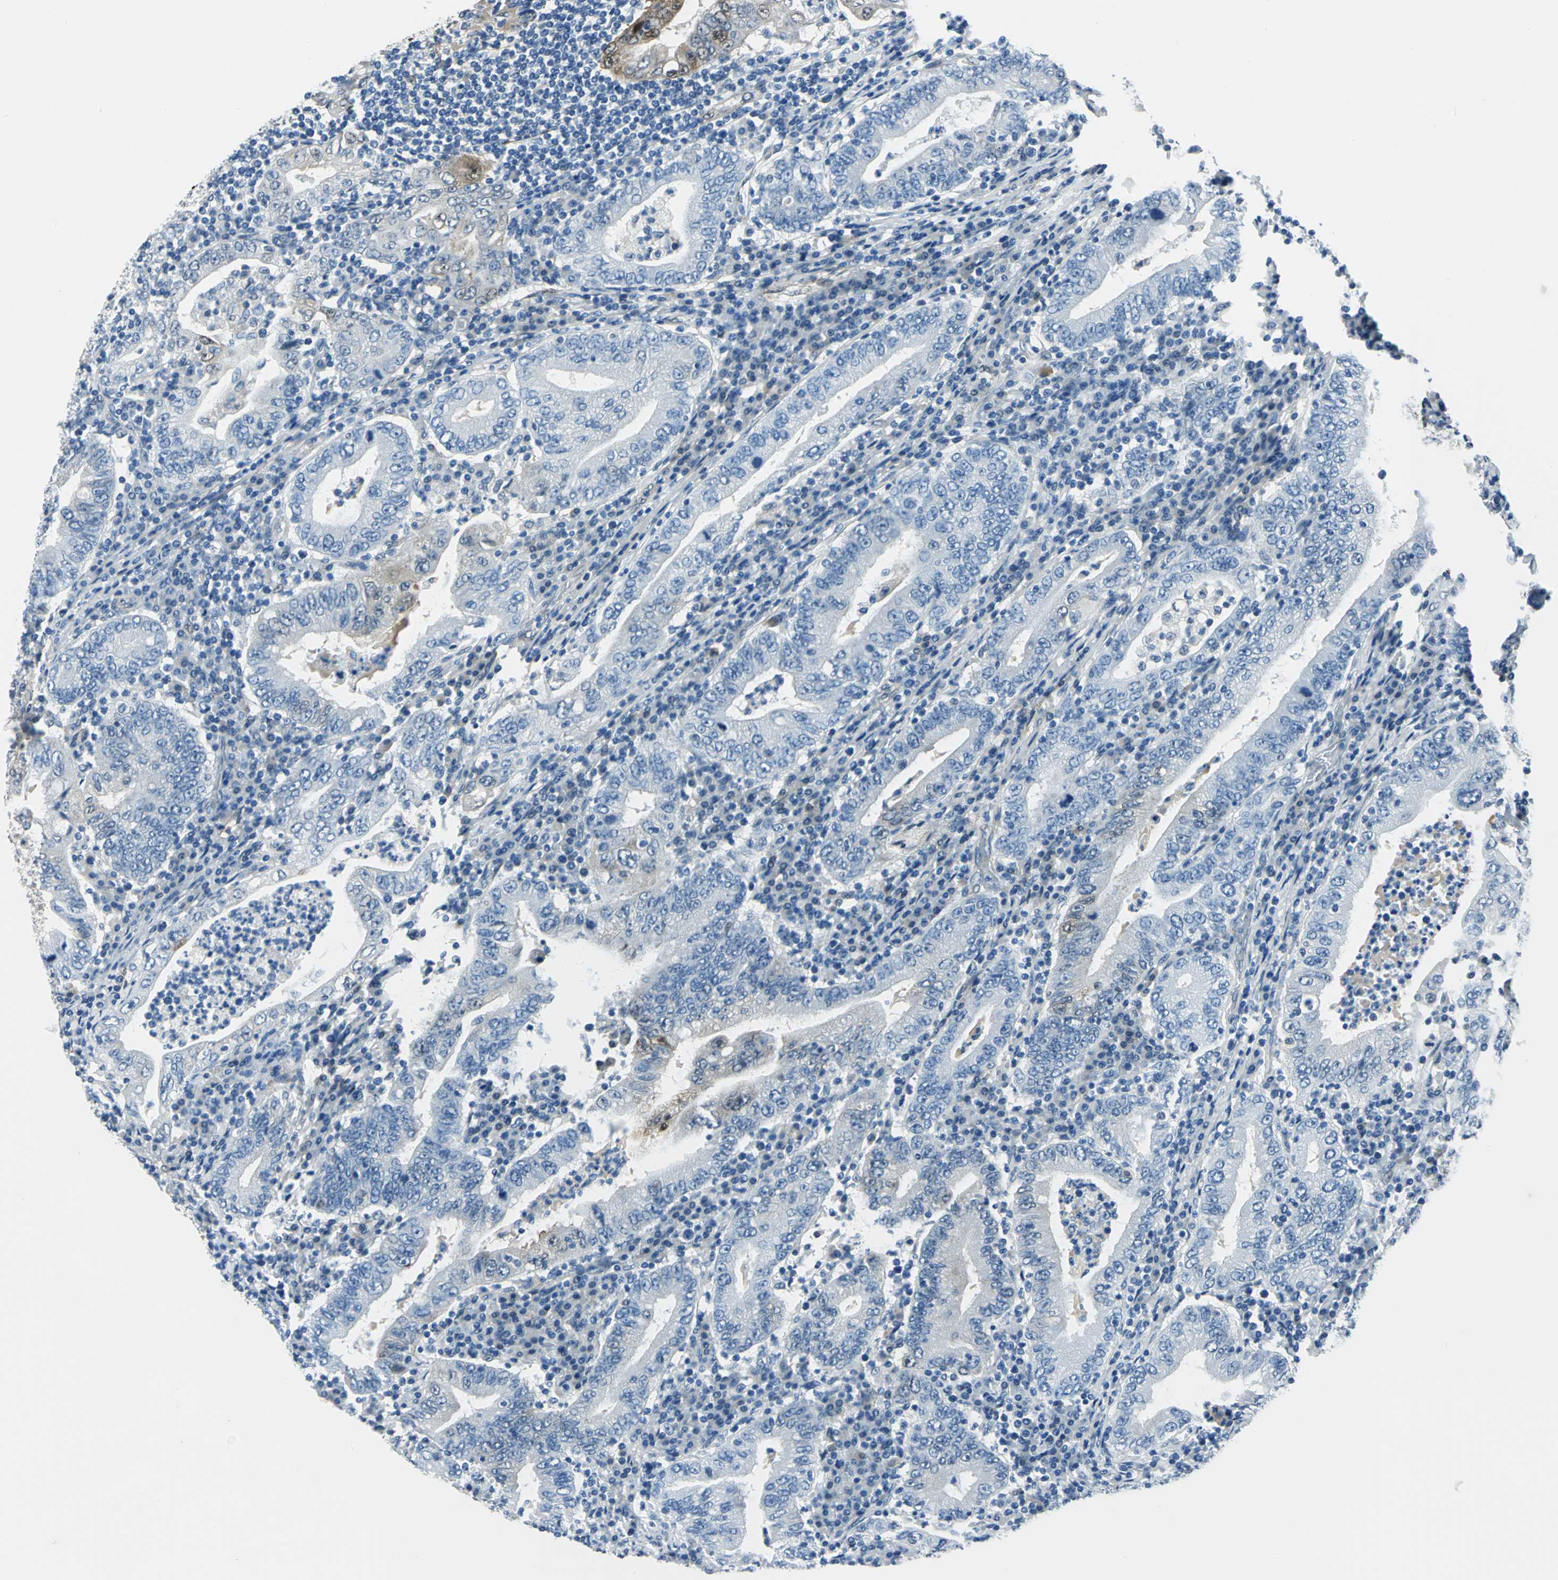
{"staining": {"intensity": "weak", "quantity": "25%-75%", "location": "cytoplasmic/membranous"}, "tissue": "stomach cancer", "cell_type": "Tumor cells", "image_type": "cancer", "snomed": [{"axis": "morphology", "description": "Normal tissue, NOS"}, {"axis": "morphology", "description": "Adenocarcinoma, NOS"}, {"axis": "topography", "description": "Esophagus"}, {"axis": "topography", "description": "Stomach, upper"}, {"axis": "topography", "description": "Peripheral nerve tissue"}], "caption": "Human stomach cancer (adenocarcinoma) stained with a brown dye demonstrates weak cytoplasmic/membranous positive positivity in about 25%-75% of tumor cells.", "gene": "HSPB1", "patient": {"sex": "male", "age": 62}}